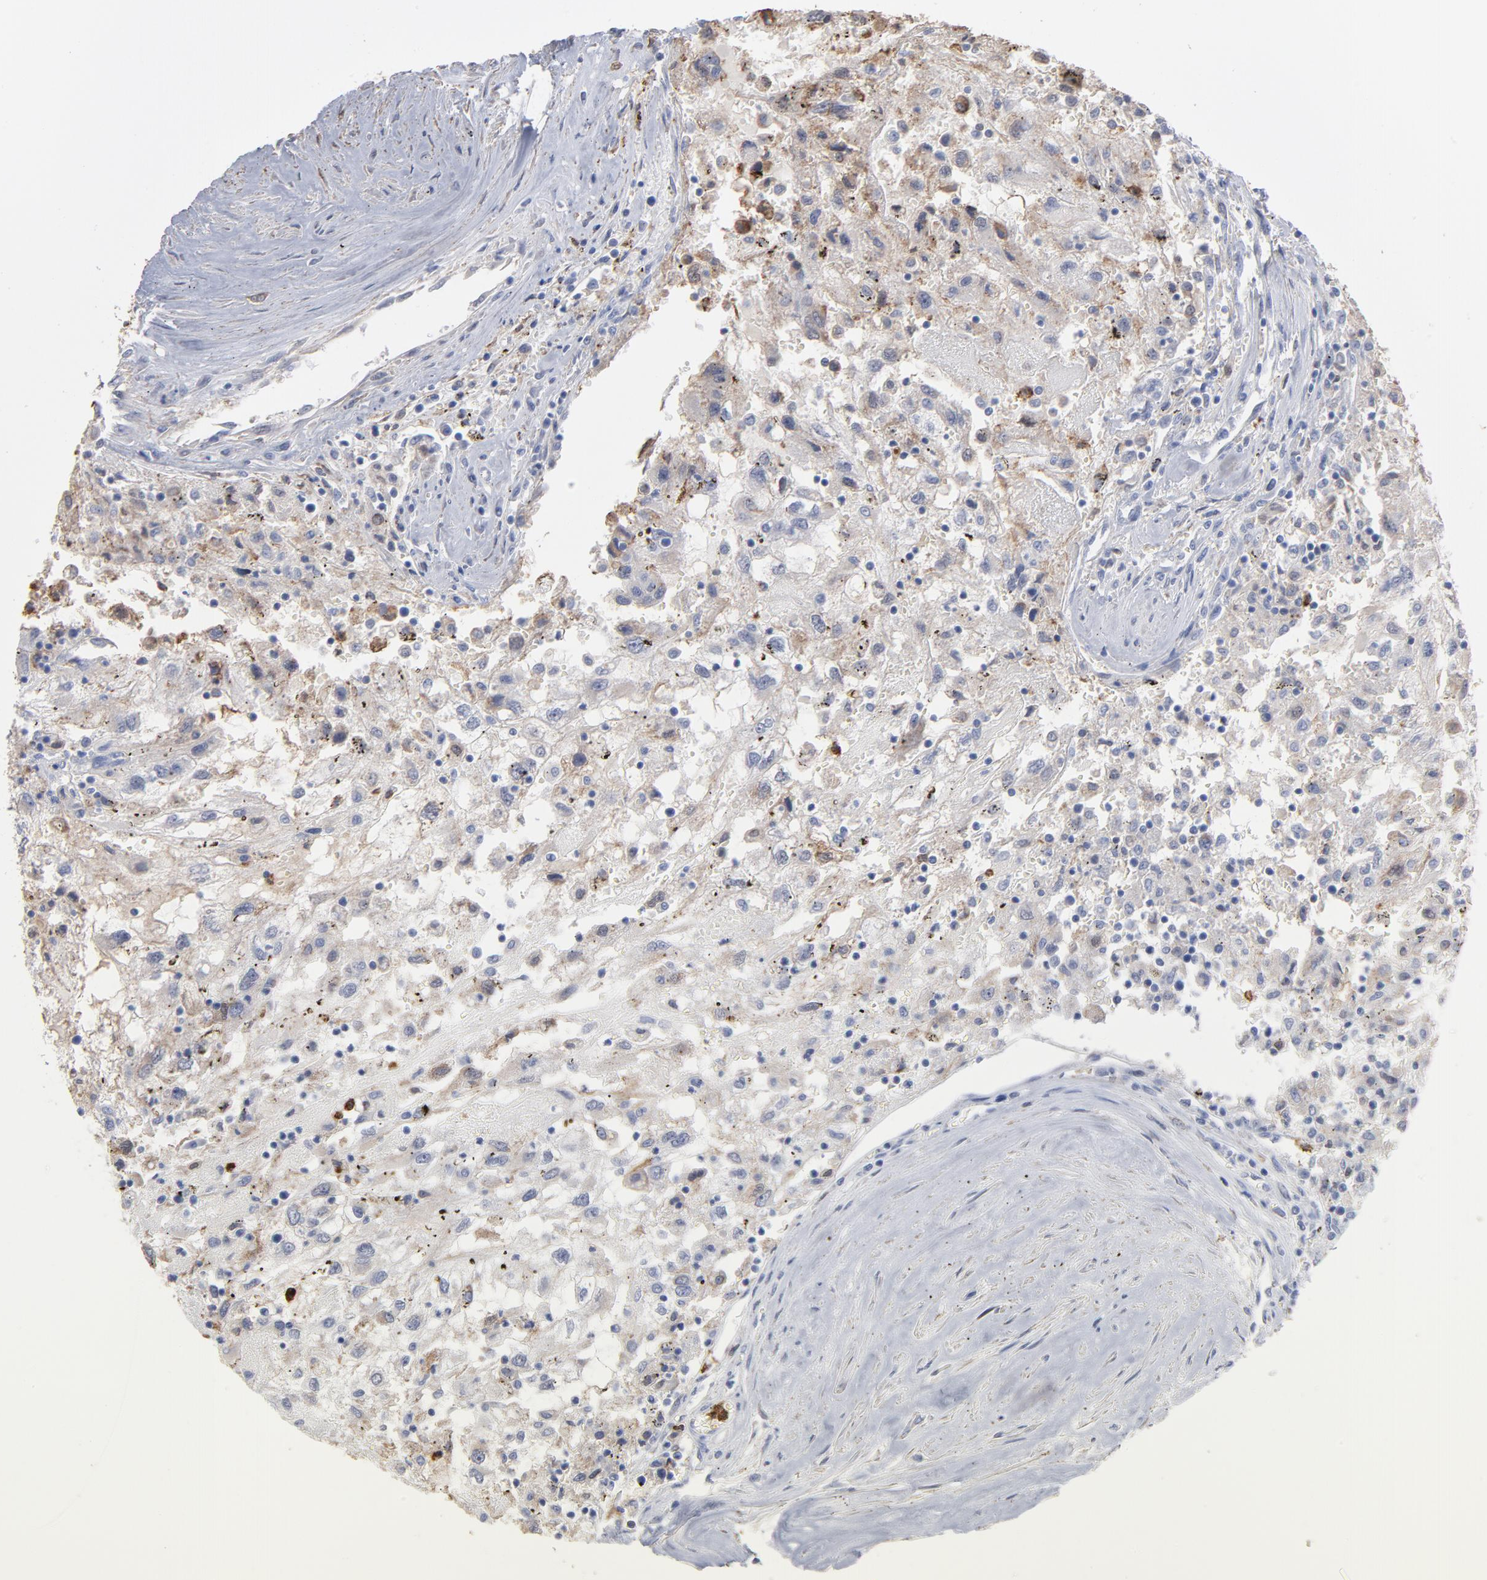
{"staining": {"intensity": "moderate", "quantity": "<25%", "location": "cytoplasmic/membranous"}, "tissue": "renal cancer", "cell_type": "Tumor cells", "image_type": "cancer", "snomed": [{"axis": "morphology", "description": "Normal tissue, NOS"}, {"axis": "morphology", "description": "Adenocarcinoma, NOS"}, {"axis": "topography", "description": "Kidney"}], "caption": "Renal adenocarcinoma tissue exhibits moderate cytoplasmic/membranous positivity in approximately <25% of tumor cells", "gene": "PNMA1", "patient": {"sex": "male", "age": 71}}